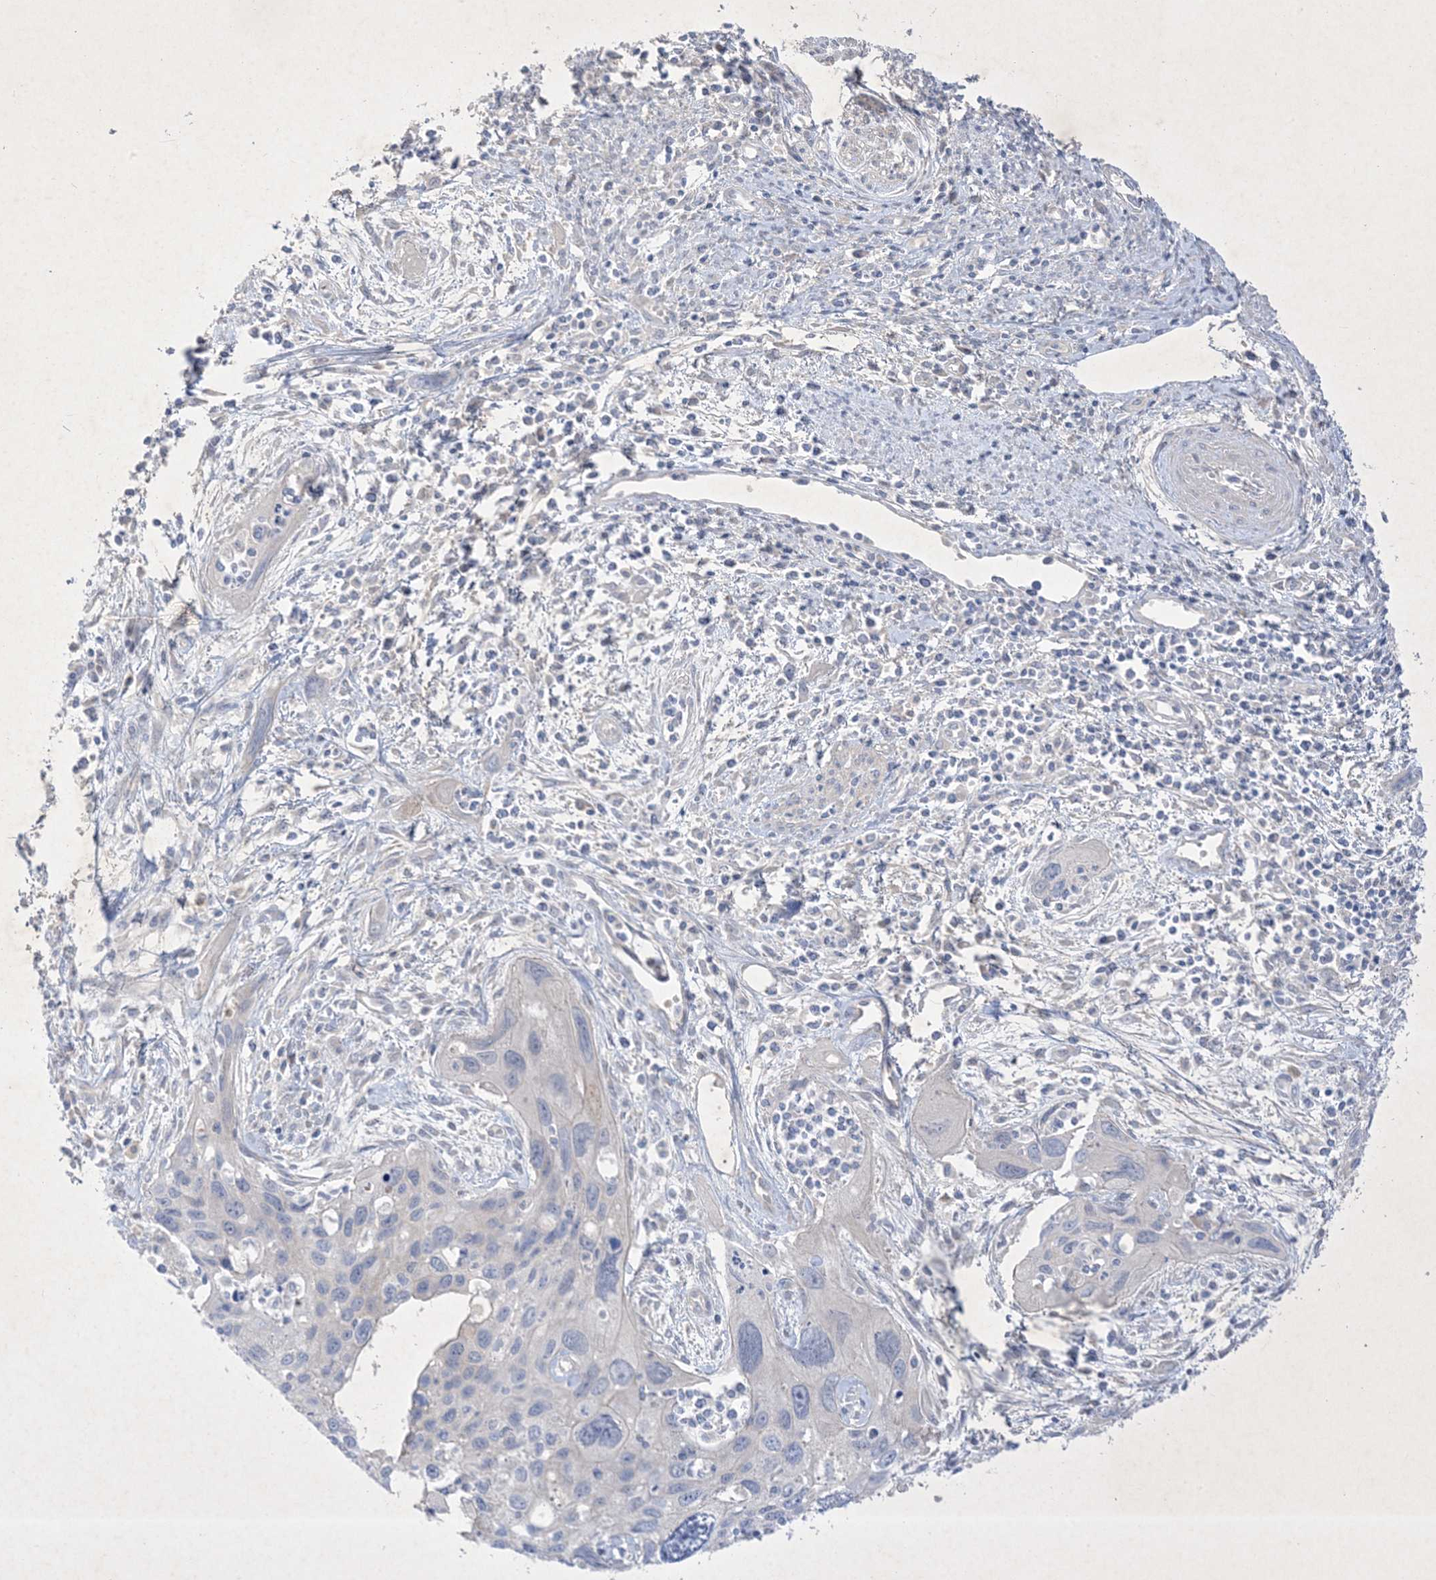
{"staining": {"intensity": "negative", "quantity": "none", "location": "none"}, "tissue": "cervical cancer", "cell_type": "Tumor cells", "image_type": "cancer", "snomed": [{"axis": "morphology", "description": "Squamous cell carcinoma, NOS"}, {"axis": "topography", "description": "Cervix"}], "caption": "Tumor cells show no significant protein positivity in squamous cell carcinoma (cervical).", "gene": "PLEKHA3", "patient": {"sex": "female", "age": 55}}